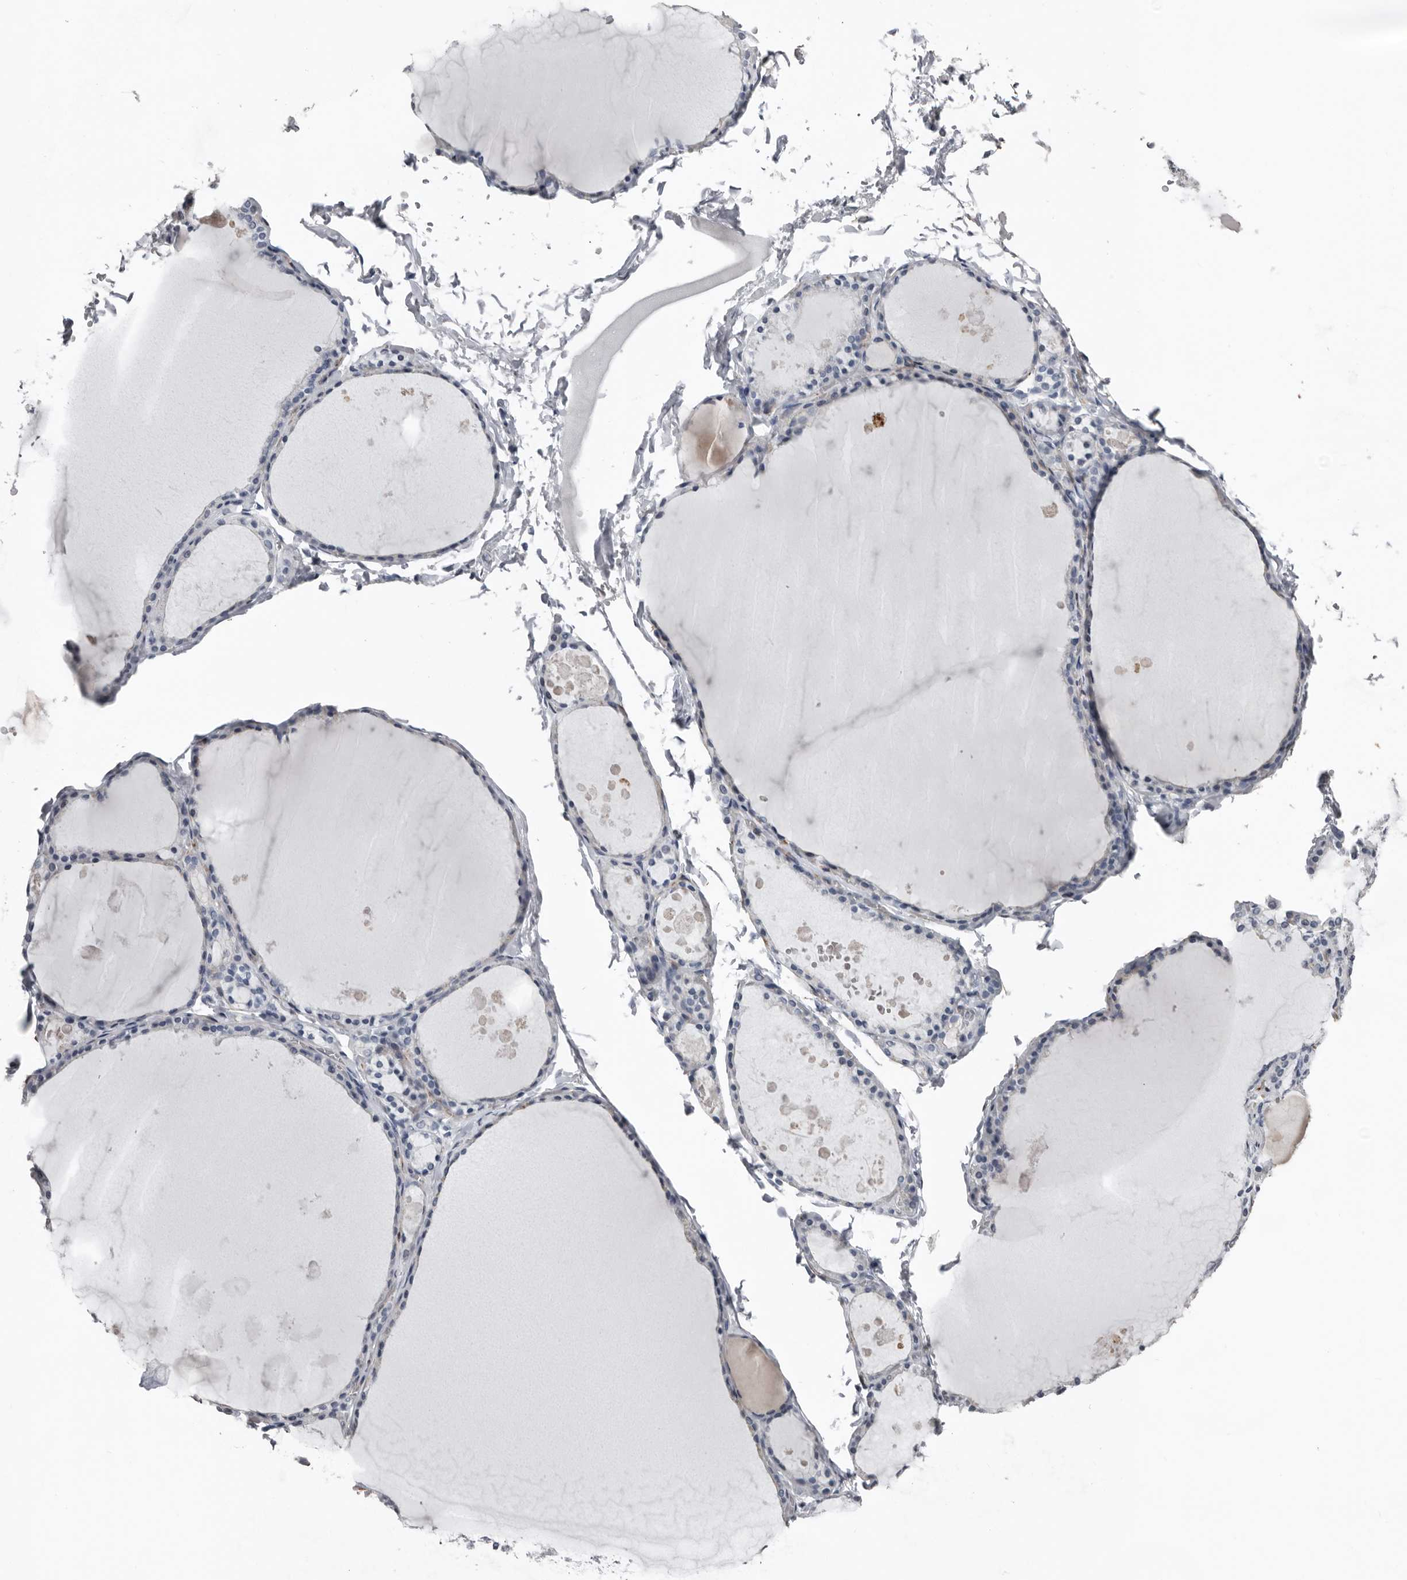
{"staining": {"intensity": "negative", "quantity": "none", "location": "none"}, "tissue": "thyroid gland", "cell_type": "Glandular cells", "image_type": "normal", "snomed": [{"axis": "morphology", "description": "Normal tissue, NOS"}, {"axis": "topography", "description": "Thyroid gland"}], "caption": "Thyroid gland was stained to show a protein in brown. There is no significant expression in glandular cells. Nuclei are stained in blue.", "gene": "FABP7", "patient": {"sex": "male", "age": 56}}